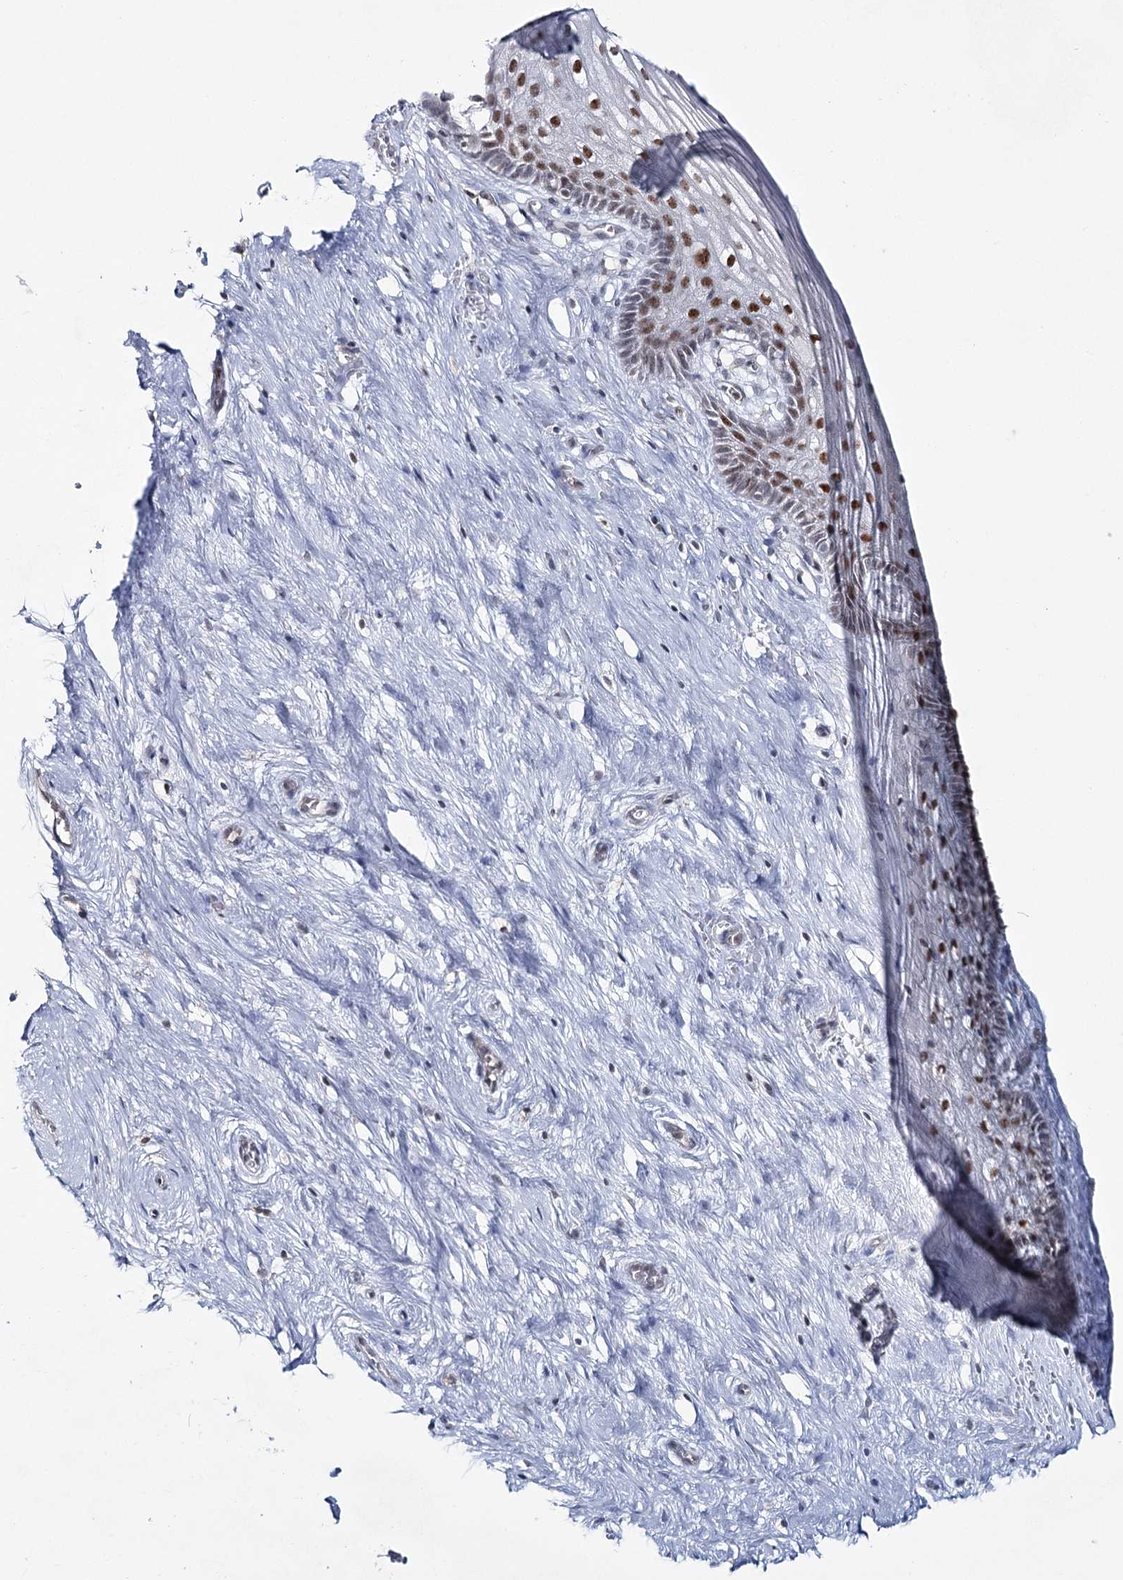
{"staining": {"intensity": "negative", "quantity": "none", "location": "none"}, "tissue": "cervix", "cell_type": "Glandular cells", "image_type": "normal", "snomed": [{"axis": "morphology", "description": "Normal tissue, NOS"}, {"axis": "topography", "description": "Cervix"}], "caption": "Immunohistochemistry histopathology image of normal cervix: cervix stained with DAB (3,3'-diaminobenzidine) reveals no significant protein expression in glandular cells.", "gene": "ZC3H8", "patient": {"sex": "female", "age": 33}}